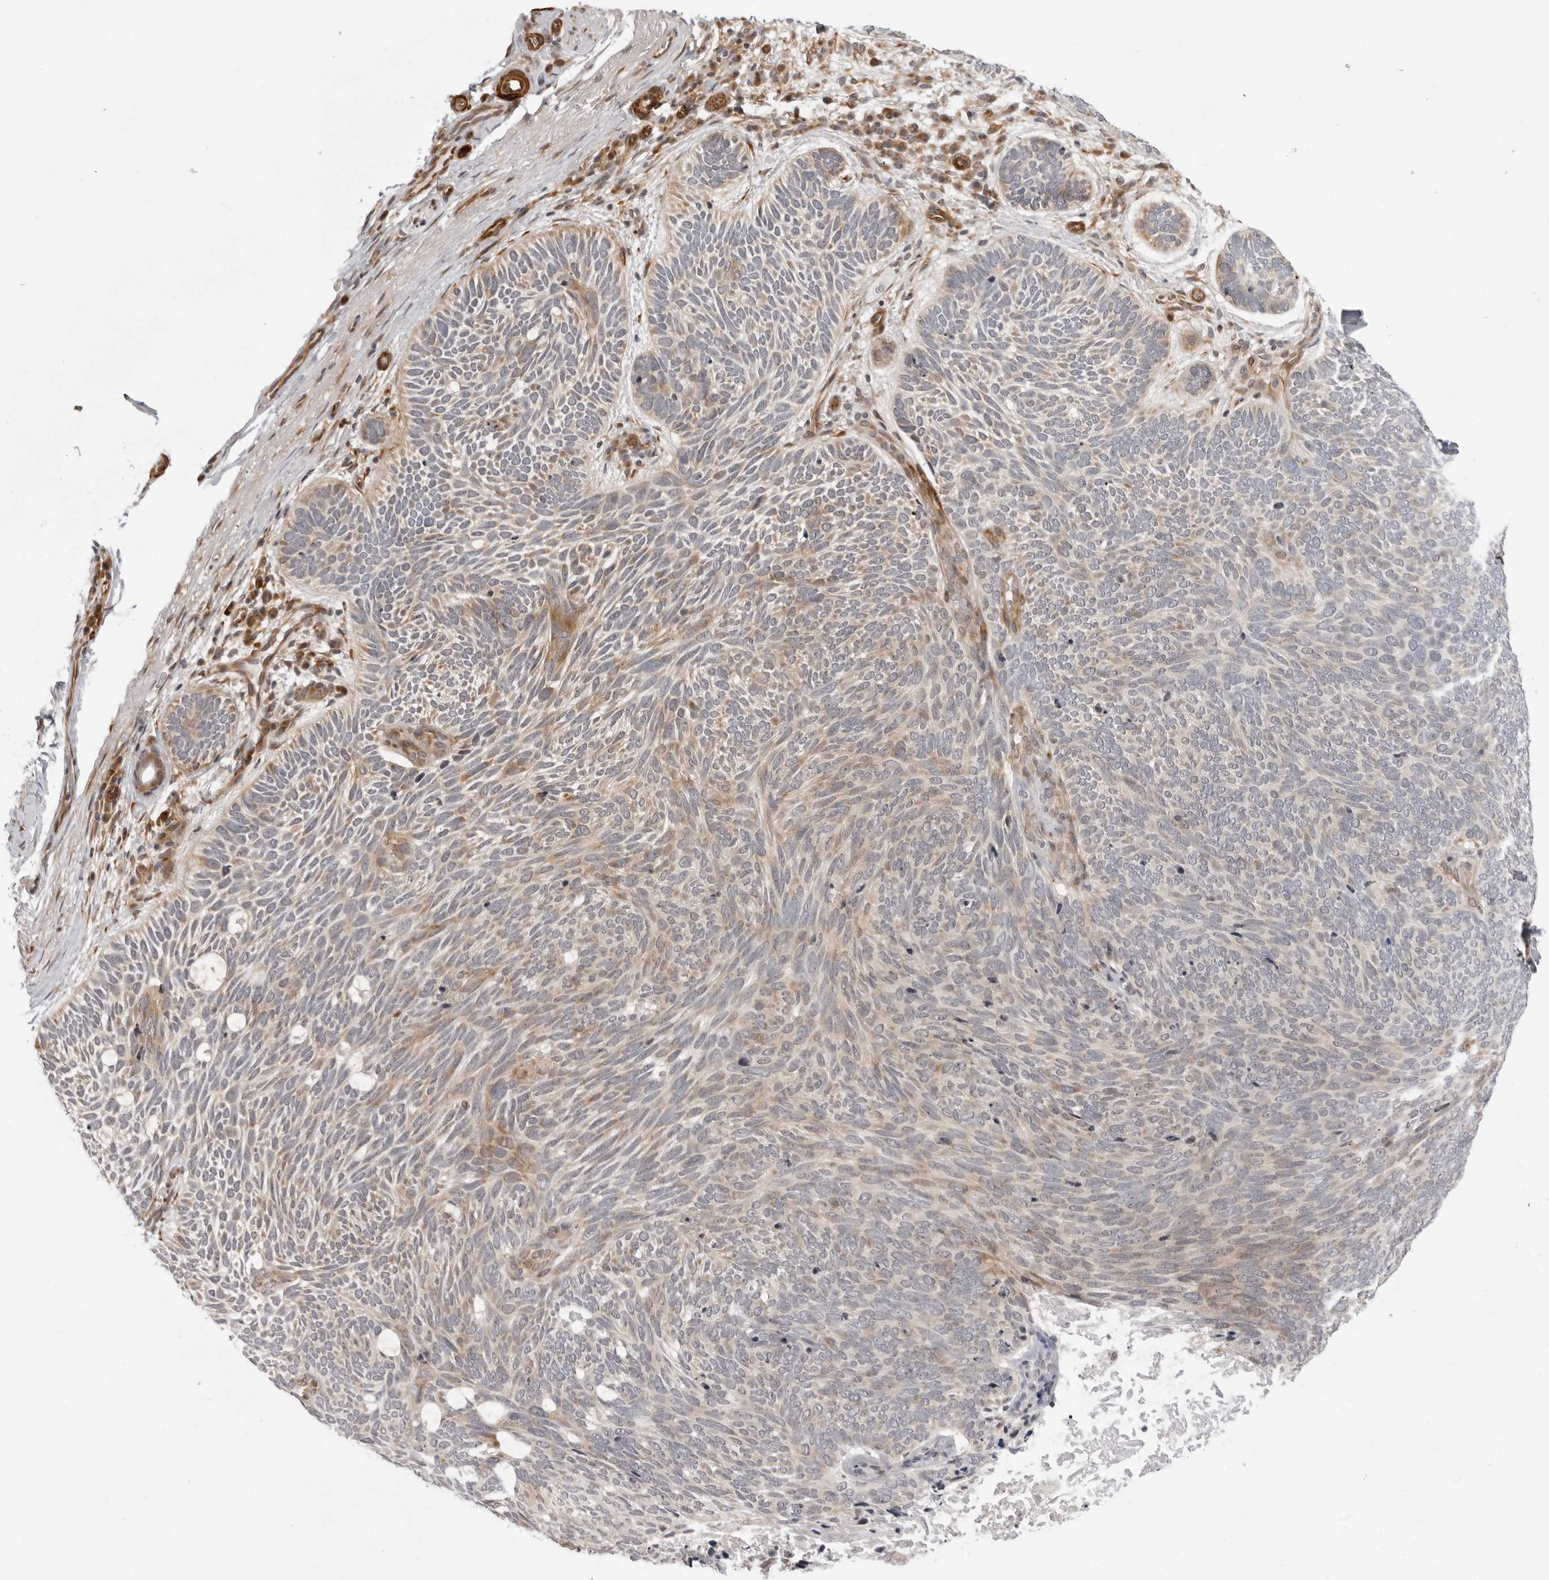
{"staining": {"intensity": "weak", "quantity": "25%-75%", "location": "cytoplasmic/membranous"}, "tissue": "skin cancer", "cell_type": "Tumor cells", "image_type": "cancer", "snomed": [{"axis": "morphology", "description": "Basal cell carcinoma"}, {"axis": "topography", "description": "Skin"}], "caption": "Brown immunohistochemical staining in skin cancer exhibits weak cytoplasmic/membranous positivity in approximately 25%-75% of tumor cells.", "gene": "SRGAP2", "patient": {"sex": "female", "age": 85}}